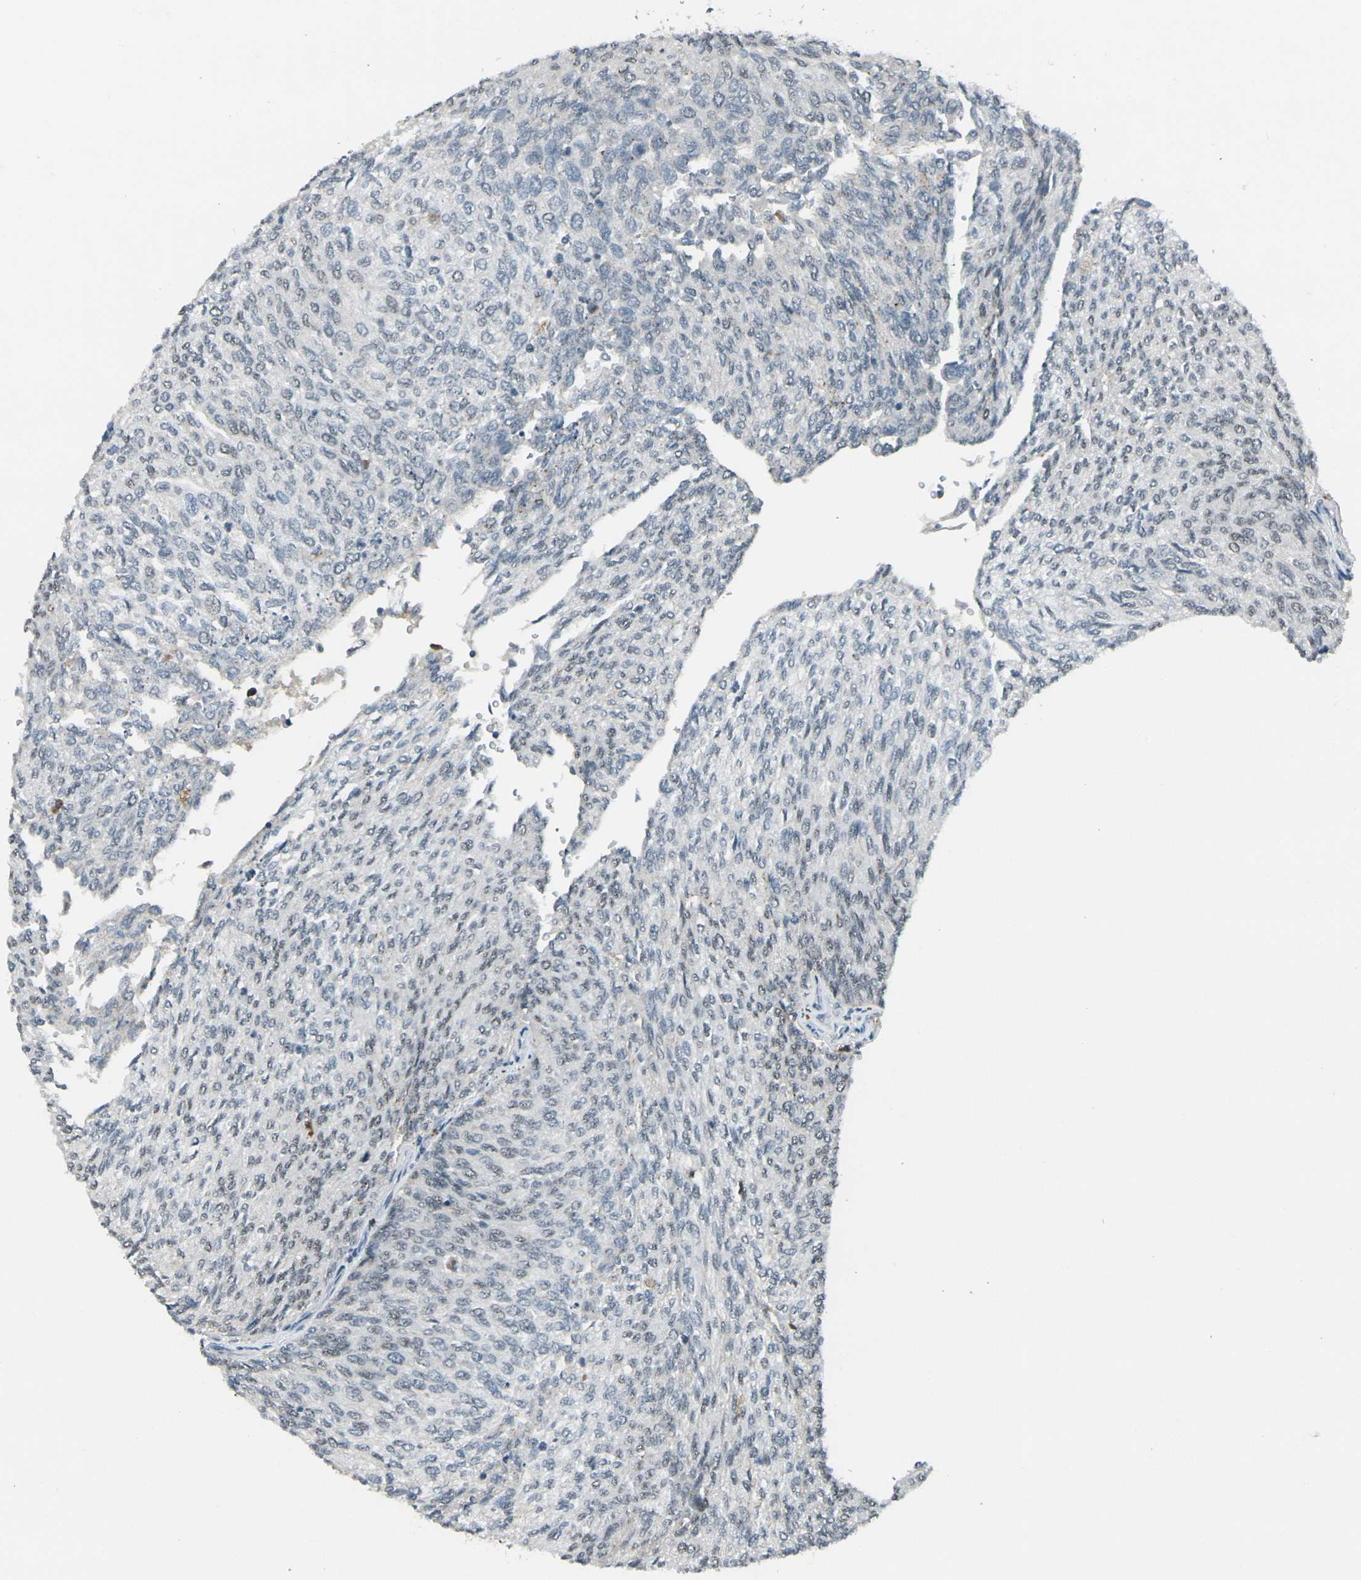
{"staining": {"intensity": "weak", "quantity": "<25%", "location": "nuclear"}, "tissue": "urothelial cancer", "cell_type": "Tumor cells", "image_type": "cancer", "snomed": [{"axis": "morphology", "description": "Urothelial carcinoma, Low grade"}, {"axis": "topography", "description": "Urinary bladder"}], "caption": "The photomicrograph reveals no significant expression in tumor cells of urothelial cancer.", "gene": "GPR19", "patient": {"sex": "female", "age": 79}}